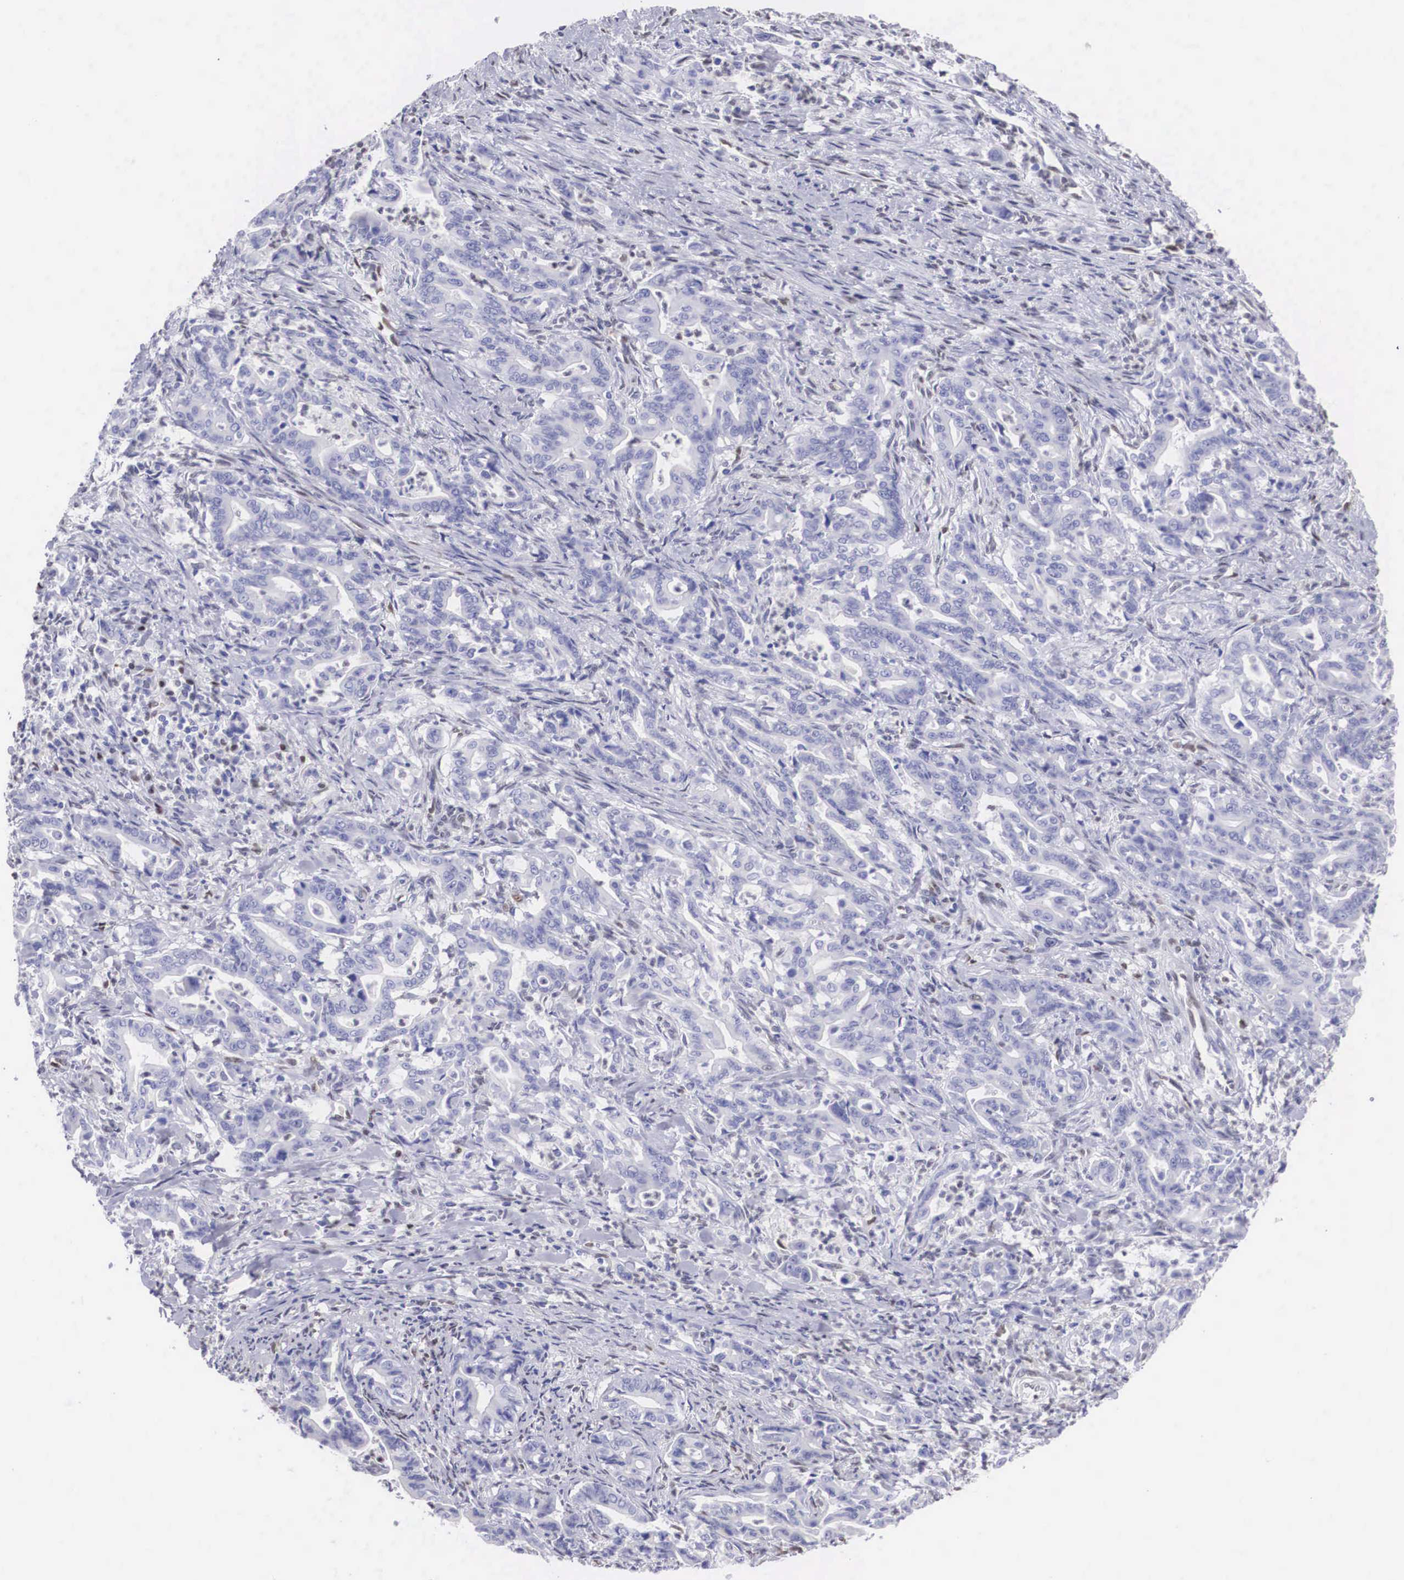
{"staining": {"intensity": "negative", "quantity": "none", "location": "none"}, "tissue": "stomach cancer", "cell_type": "Tumor cells", "image_type": "cancer", "snomed": [{"axis": "morphology", "description": "Adenocarcinoma, NOS"}, {"axis": "topography", "description": "Stomach"}], "caption": "Immunohistochemistry (IHC) photomicrograph of adenocarcinoma (stomach) stained for a protein (brown), which displays no expression in tumor cells.", "gene": "HMGN5", "patient": {"sex": "female", "age": 76}}